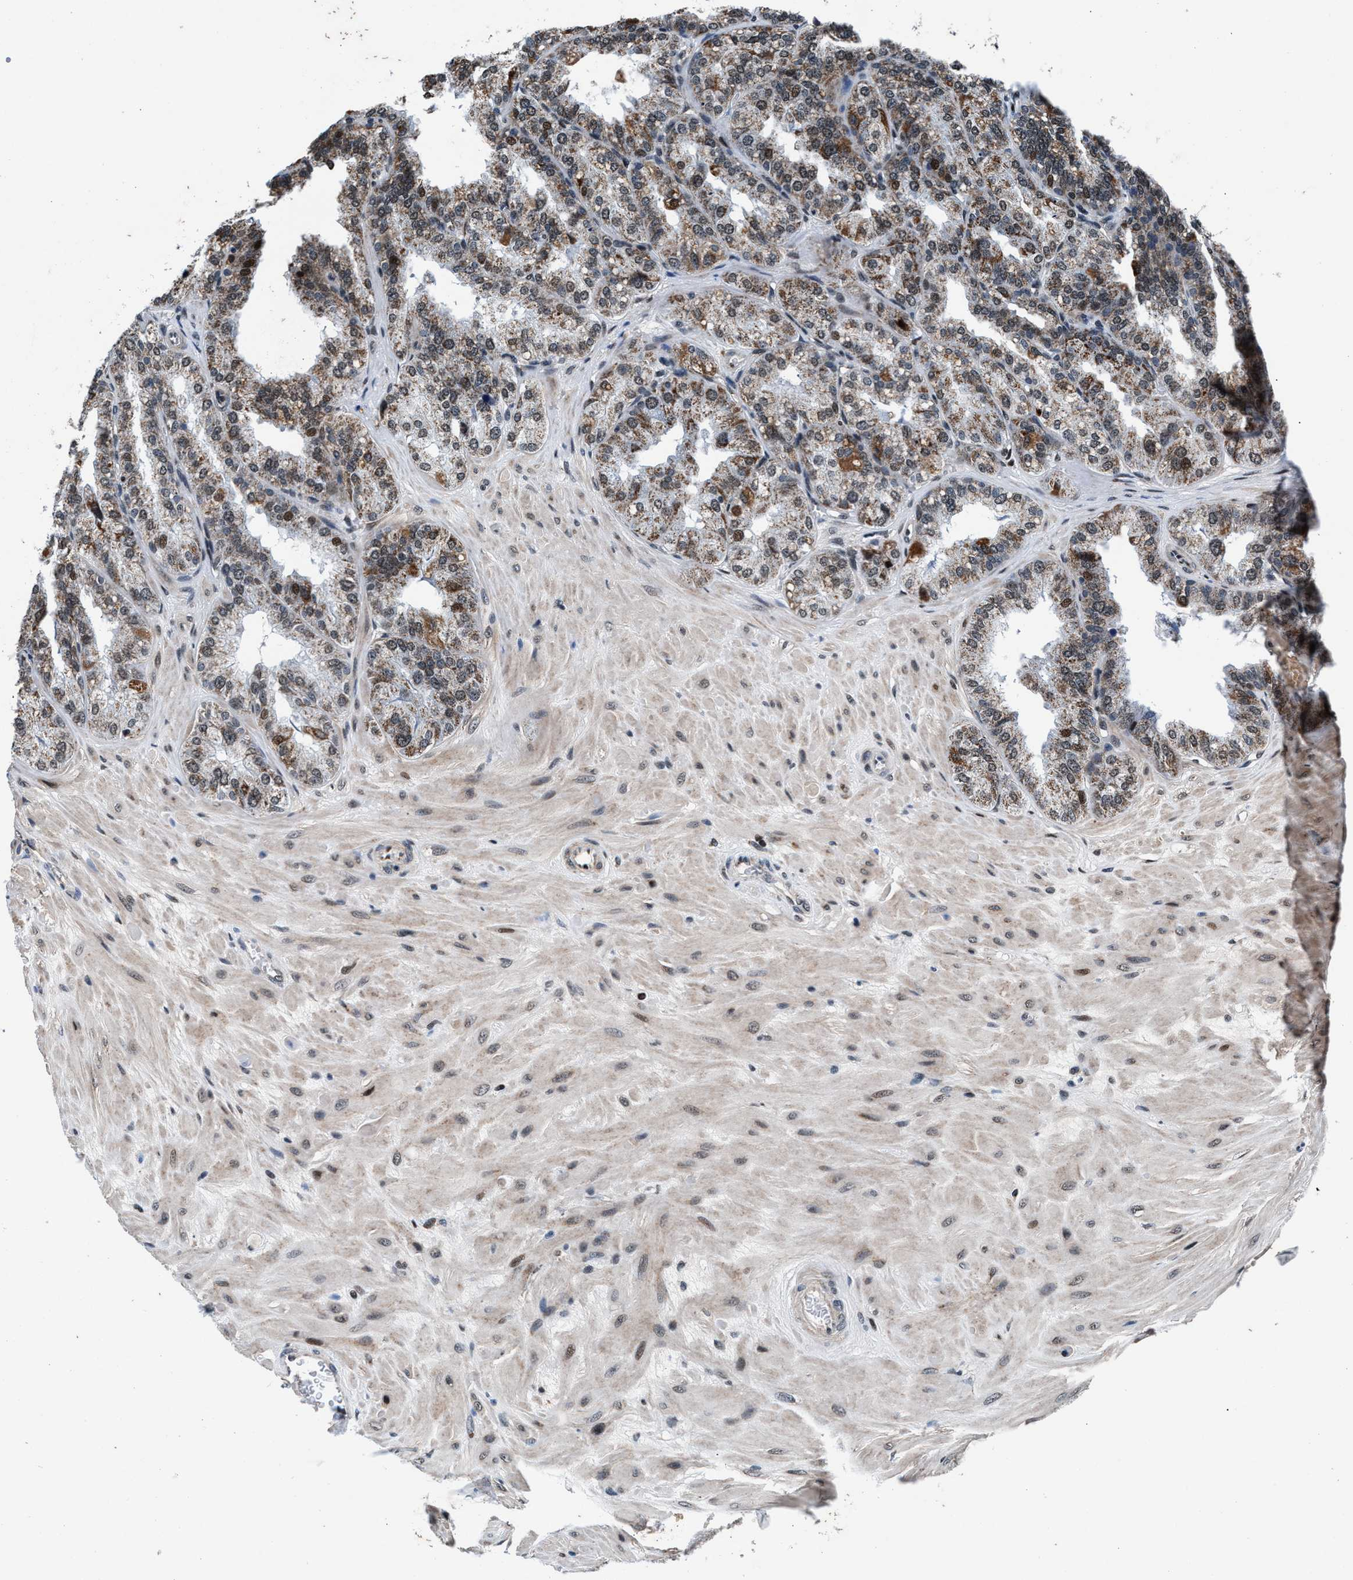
{"staining": {"intensity": "weak", "quantity": ">75%", "location": "cytoplasmic/membranous"}, "tissue": "seminal vesicle", "cell_type": "Glandular cells", "image_type": "normal", "snomed": [{"axis": "morphology", "description": "Normal tissue, NOS"}, {"axis": "topography", "description": "Prostate"}, {"axis": "topography", "description": "Seminal veicle"}], "caption": "Protein expression analysis of benign human seminal vesicle reveals weak cytoplasmic/membranous positivity in approximately >75% of glandular cells. The protein of interest is shown in brown color, while the nuclei are stained blue.", "gene": "PRRC2B", "patient": {"sex": "male", "age": 51}}